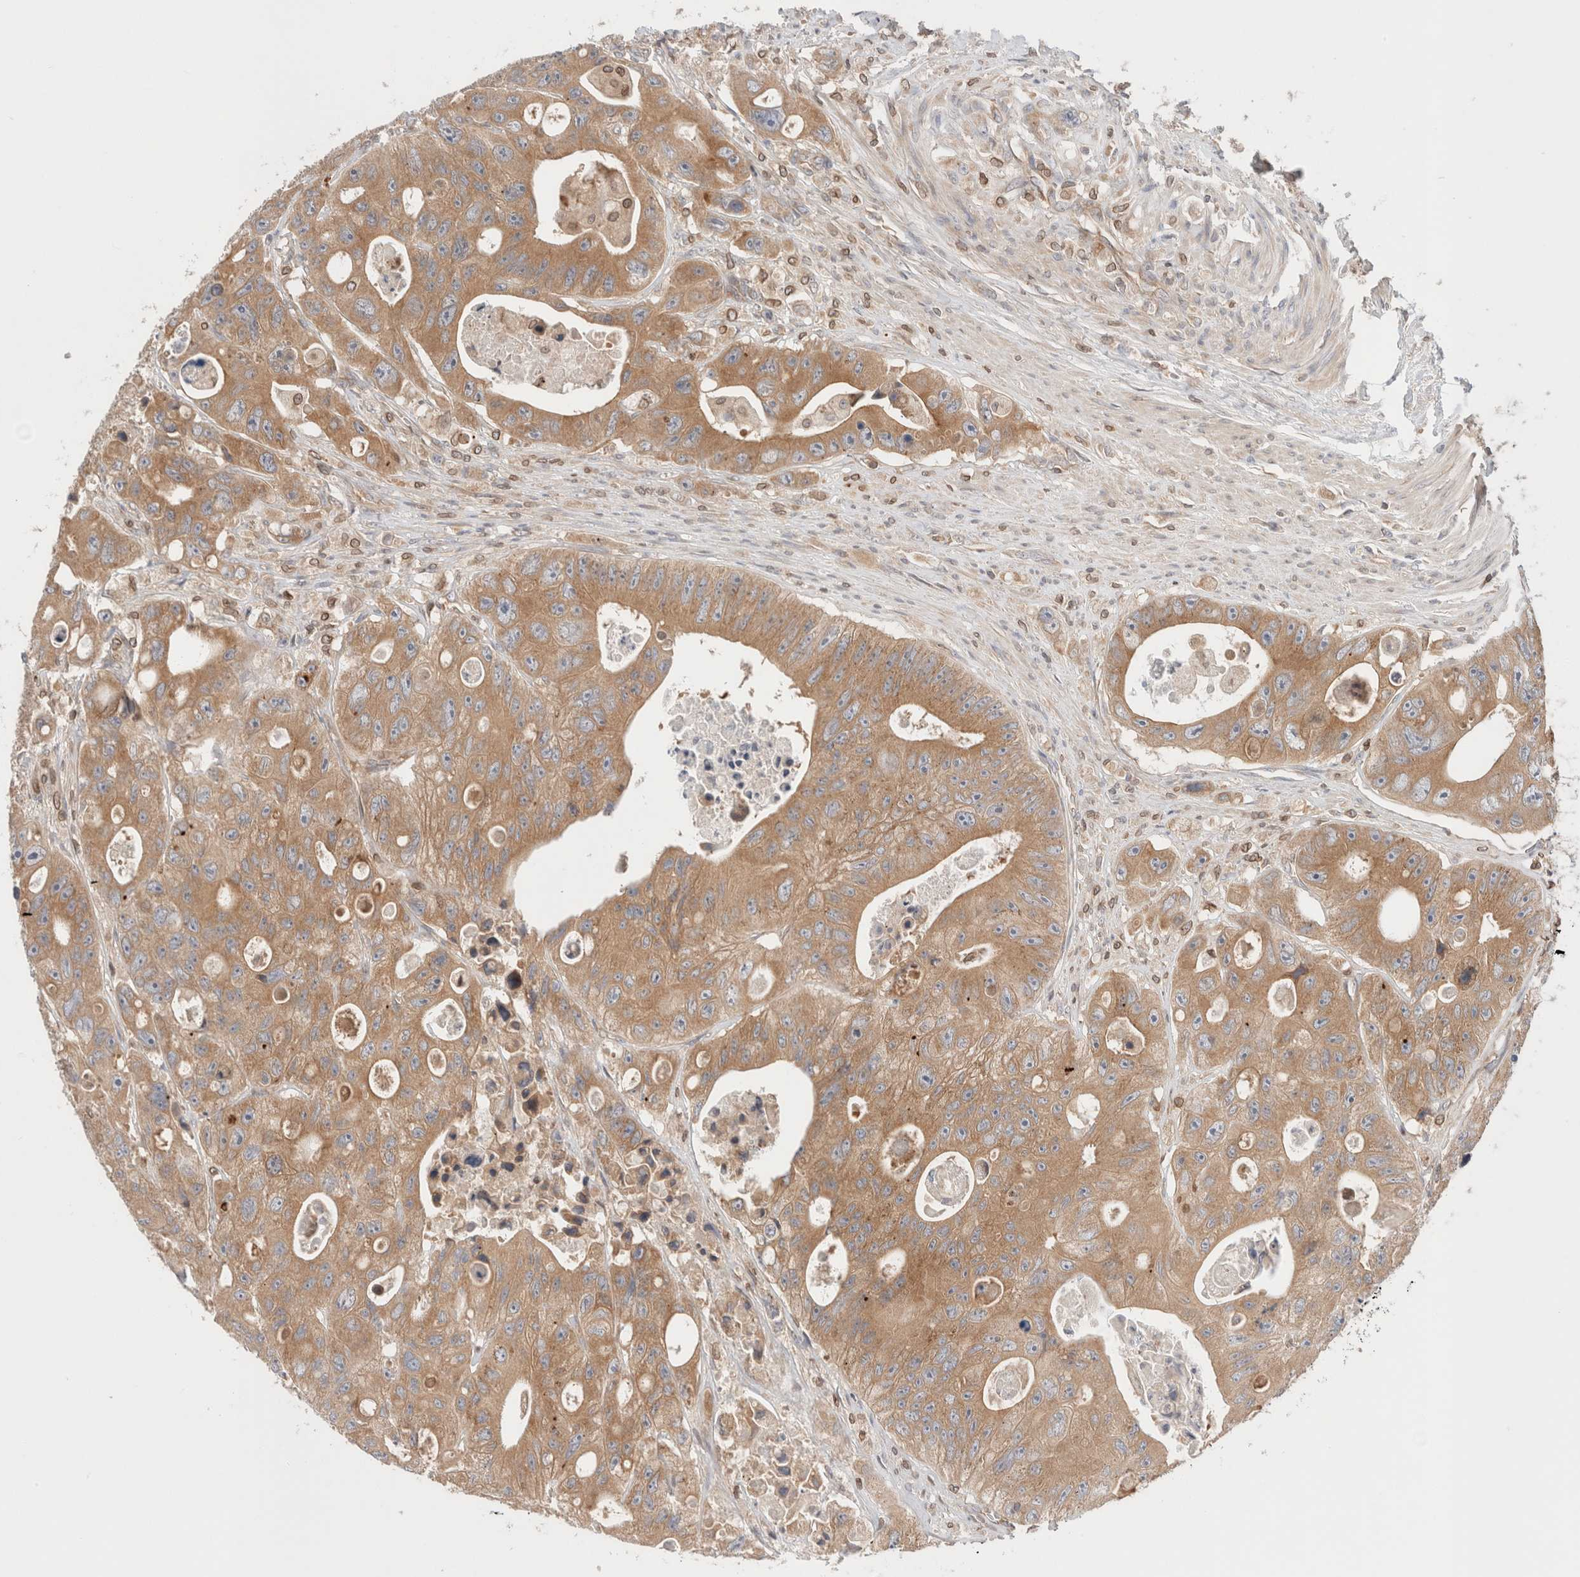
{"staining": {"intensity": "moderate", "quantity": ">75%", "location": "cytoplasmic/membranous"}, "tissue": "colorectal cancer", "cell_type": "Tumor cells", "image_type": "cancer", "snomed": [{"axis": "morphology", "description": "Adenocarcinoma, NOS"}, {"axis": "topography", "description": "Colon"}], "caption": "DAB immunohistochemical staining of human colorectal adenocarcinoma shows moderate cytoplasmic/membranous protein expression in approximately >75% of tumor cells.", "gene": "SIKE1", "patient": {"sex": "female", "age": 46}}